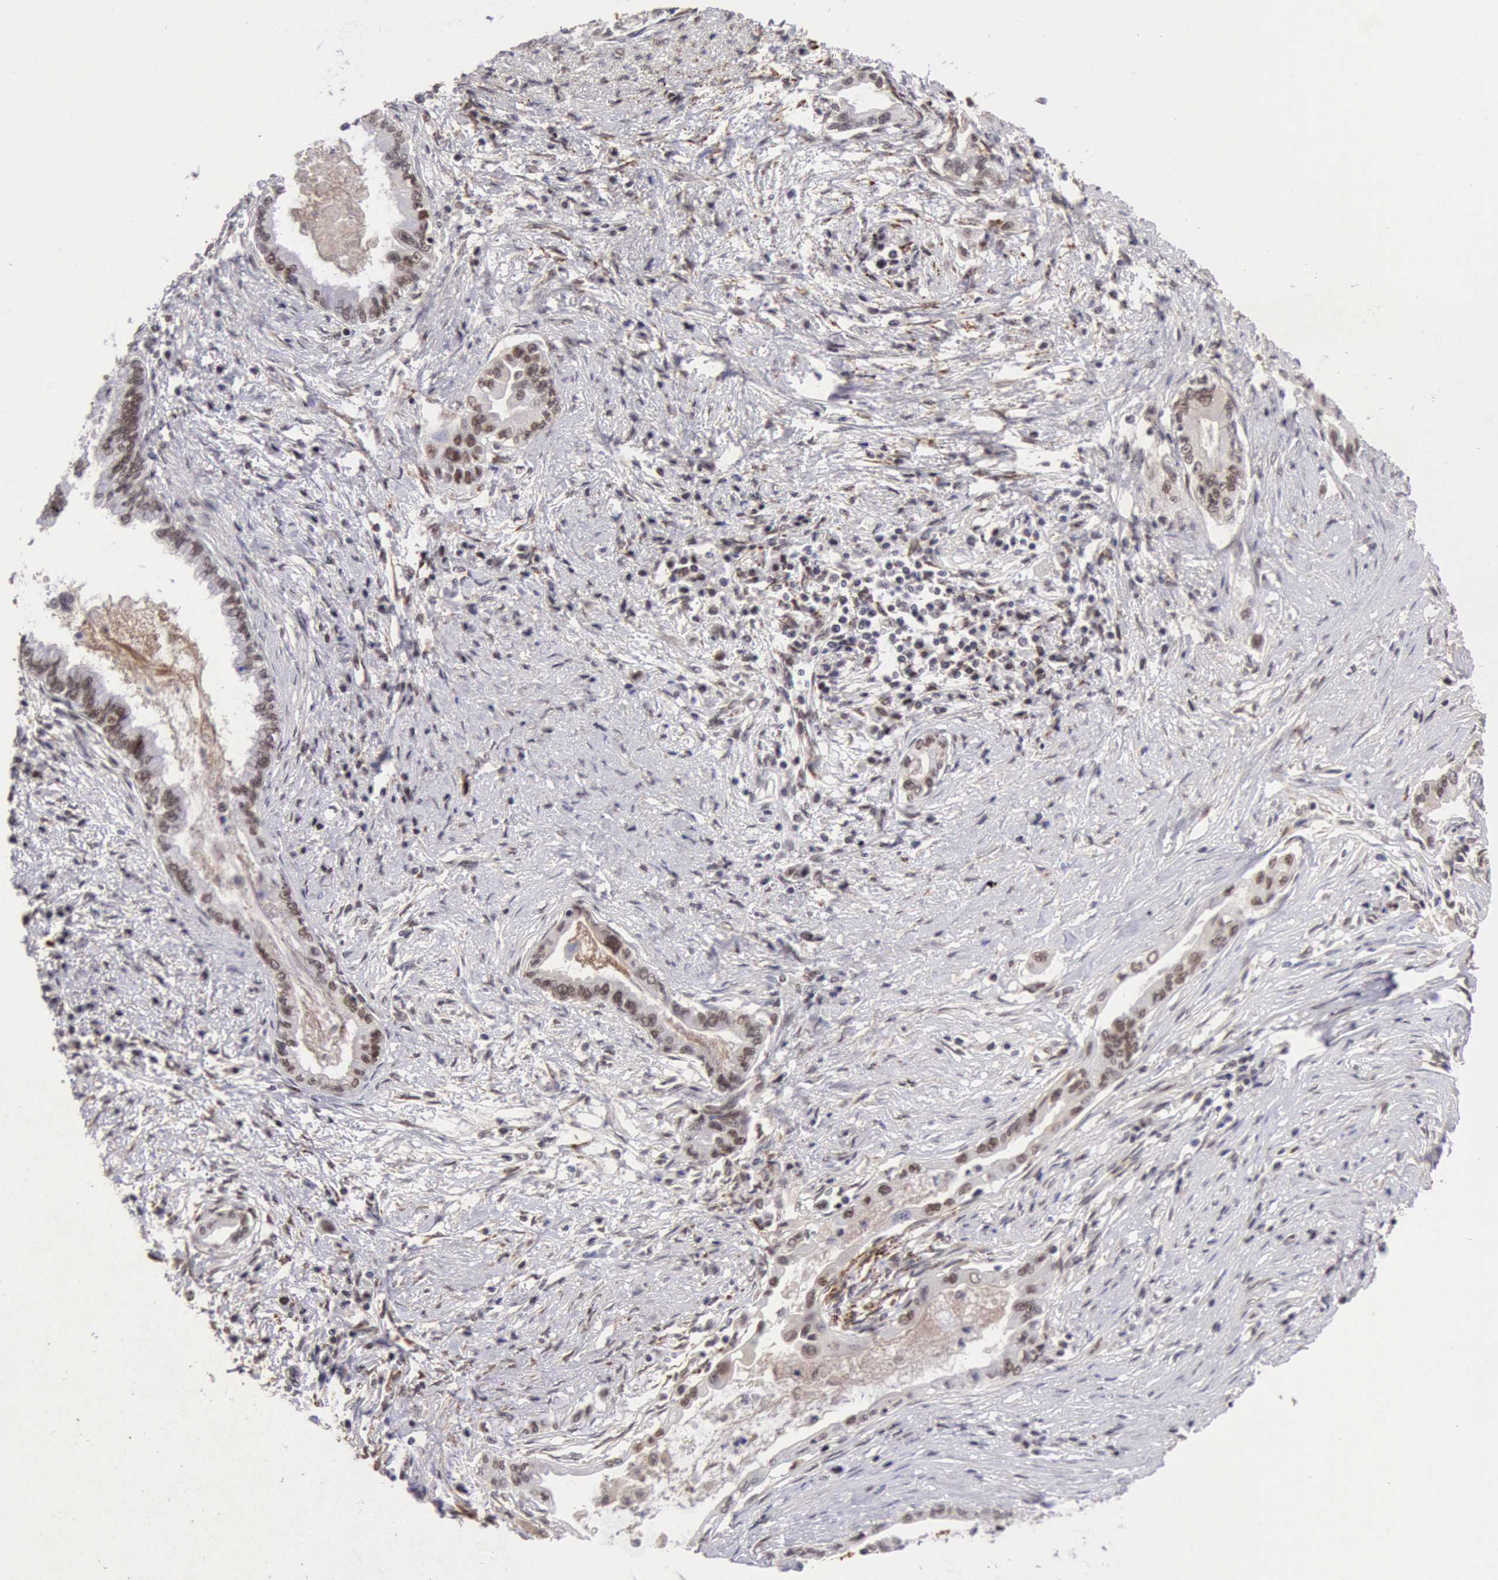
{"staining": {"intensity": "weak", "quantity": "25%-75%", "location": "nuclear"}, "tissue": "pancreatic cancer", "cell_type": "Tumor cells", "image_type": "cancer", "snomed": [{"axis": "morphology", "description": "Adenocarcinoma, NOS"}, {"axis": "topography", "description": "Pancreas"}], "caption": "Immunohistochemical staining of pancreatic adenocarcinoma displays weak nuclear protein staining in approximately 25%-75% of tumor cells. The staining is performed using DAB (3,3'-diaminobenzidine) brown chromogen to label protein expression. The nuclei are counter-stained blue using hematoxylin.", "gene": "CDKN2B", "patient": {"sex": "female", "age": 64}}